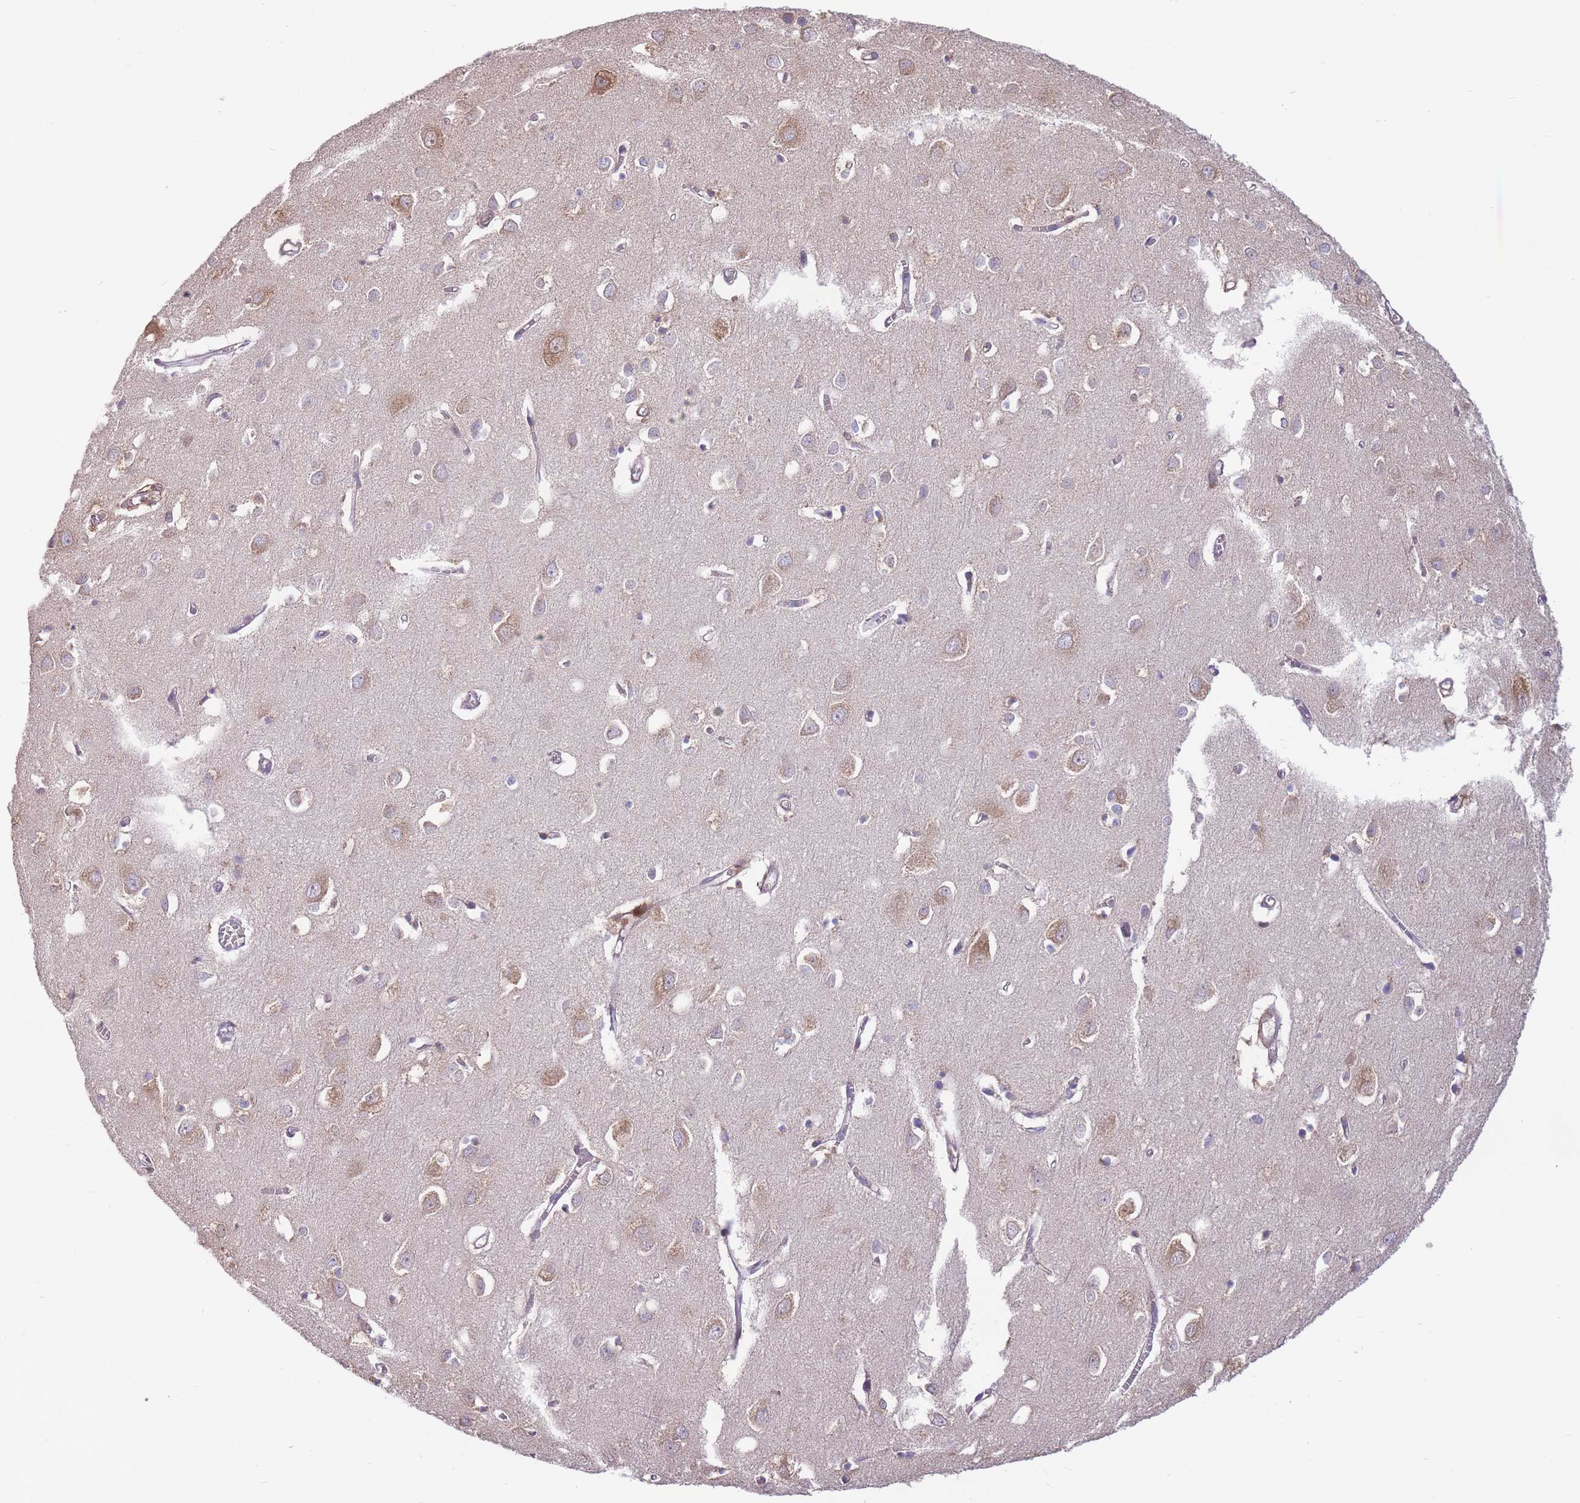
{"staining": {"intensity": "moderate", "quantity": "<25%", "location": "cytoplasmic/membranous"}, "tissue": "cerebral cortex", "cell_type": "Endothelial cells", "image_type": "normal", "snomed": [{"axis": "morphology", "description": "Normal tissue, NOS"}, {"axis": "topography", "description": "Cerebral cortex"}], "caption": "About <25% of endothelial cells in normal human cerebral cortex exhibit moderate cytoplasmic/membranous protein staining as visualized by brown immunohistochemical staining.", "gene": "ALS2CL", "patient": {"sex": "female", "age": 64}}